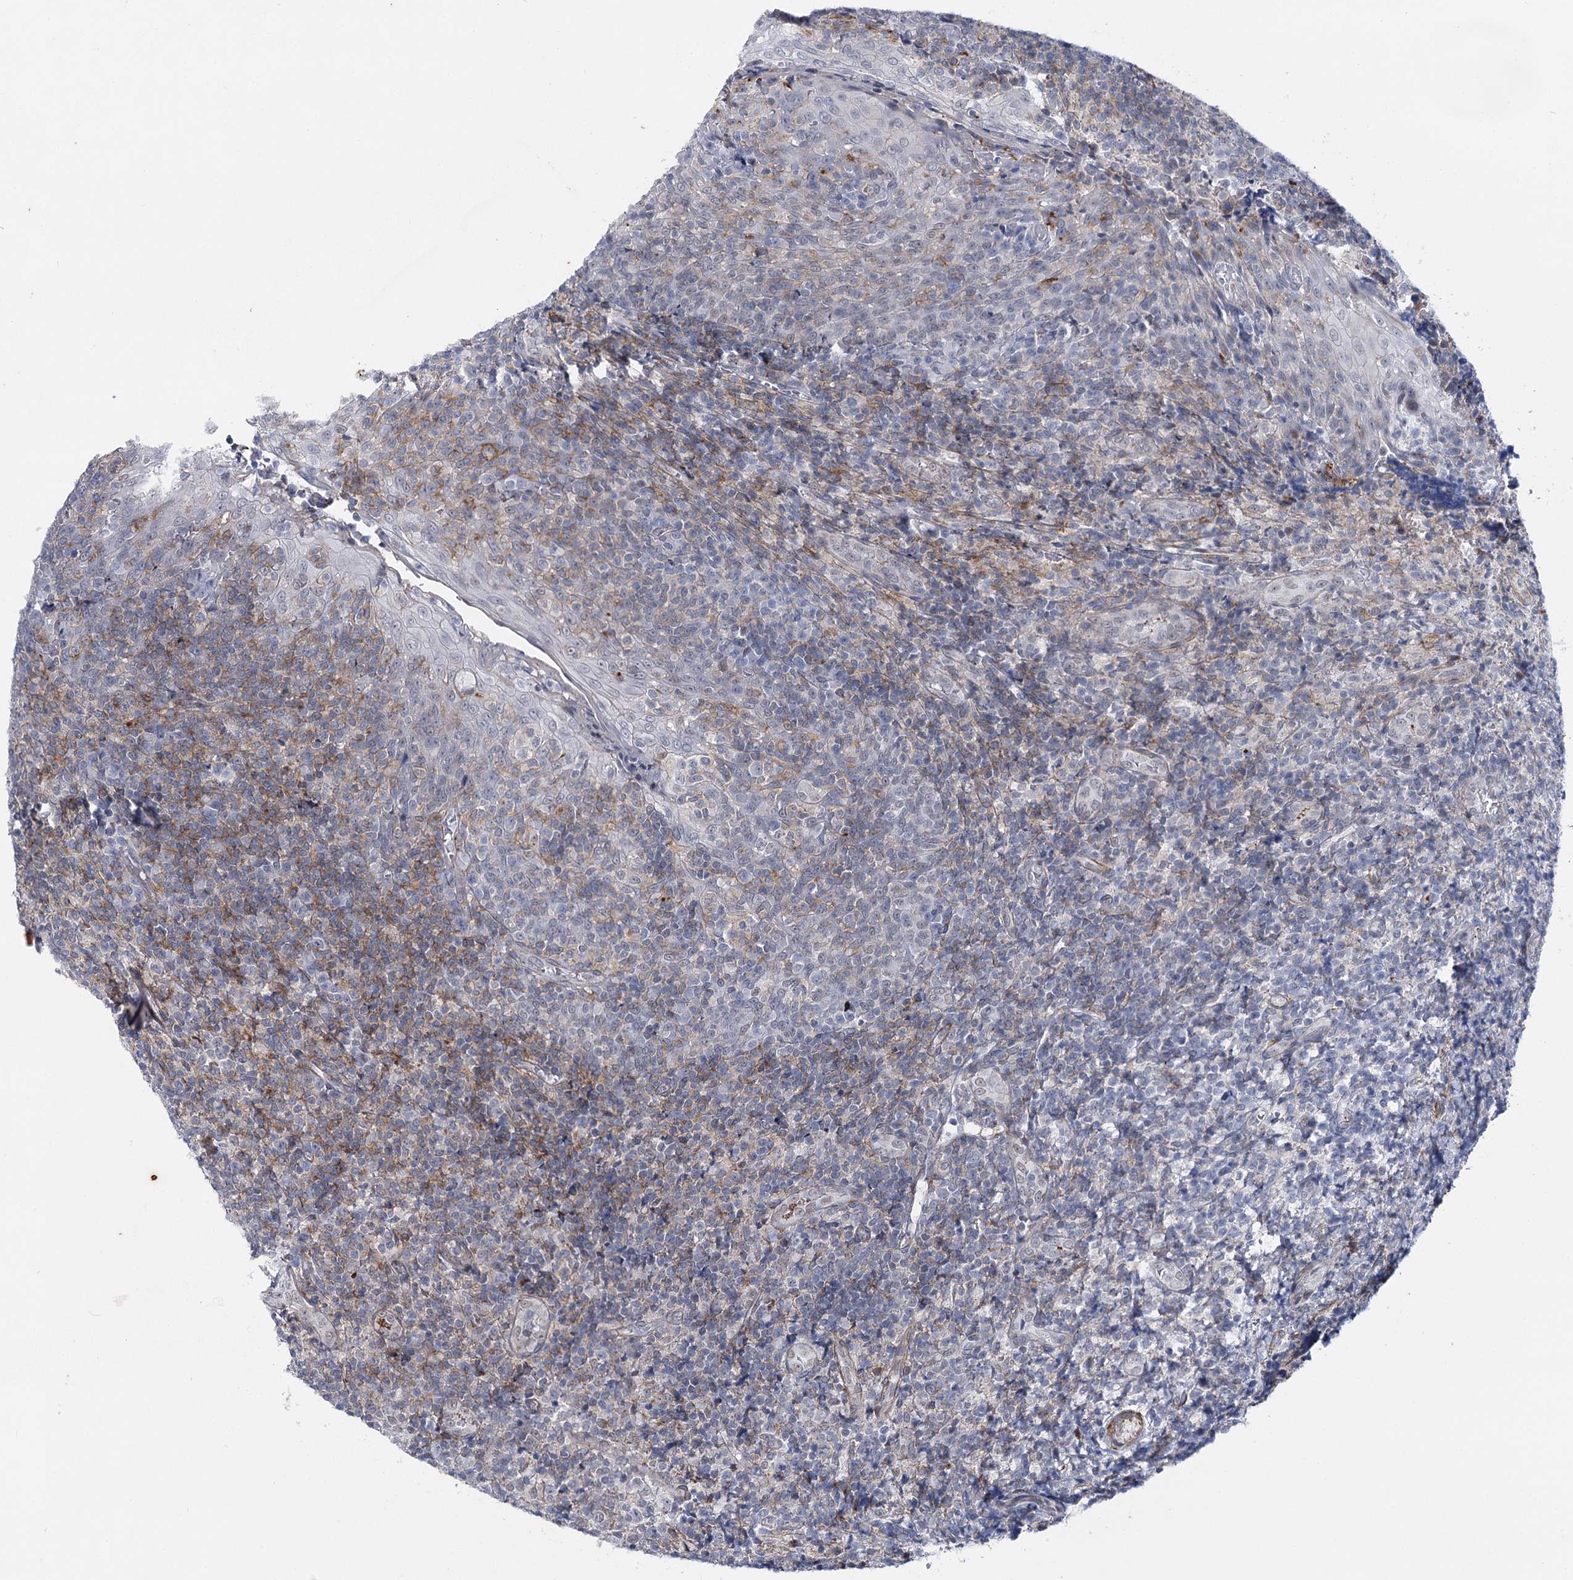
{"staining": {"intensity": "negative", "quantity": "none", "location": "none"}, "tissue": "tonsil", "cell_type": "Germinal center cells", "image_type": "normal", "snomed": [{"axis": "morphology", "description": "Normal tissue, NOS"}, {"axis": "topography", "description": "Tonsil"}], "caption": "The image exhibits no significant positivity in germinal center cells of tonsil.", "gene": "AGXT2", "patient": {"sex": "female", "age": 19}}